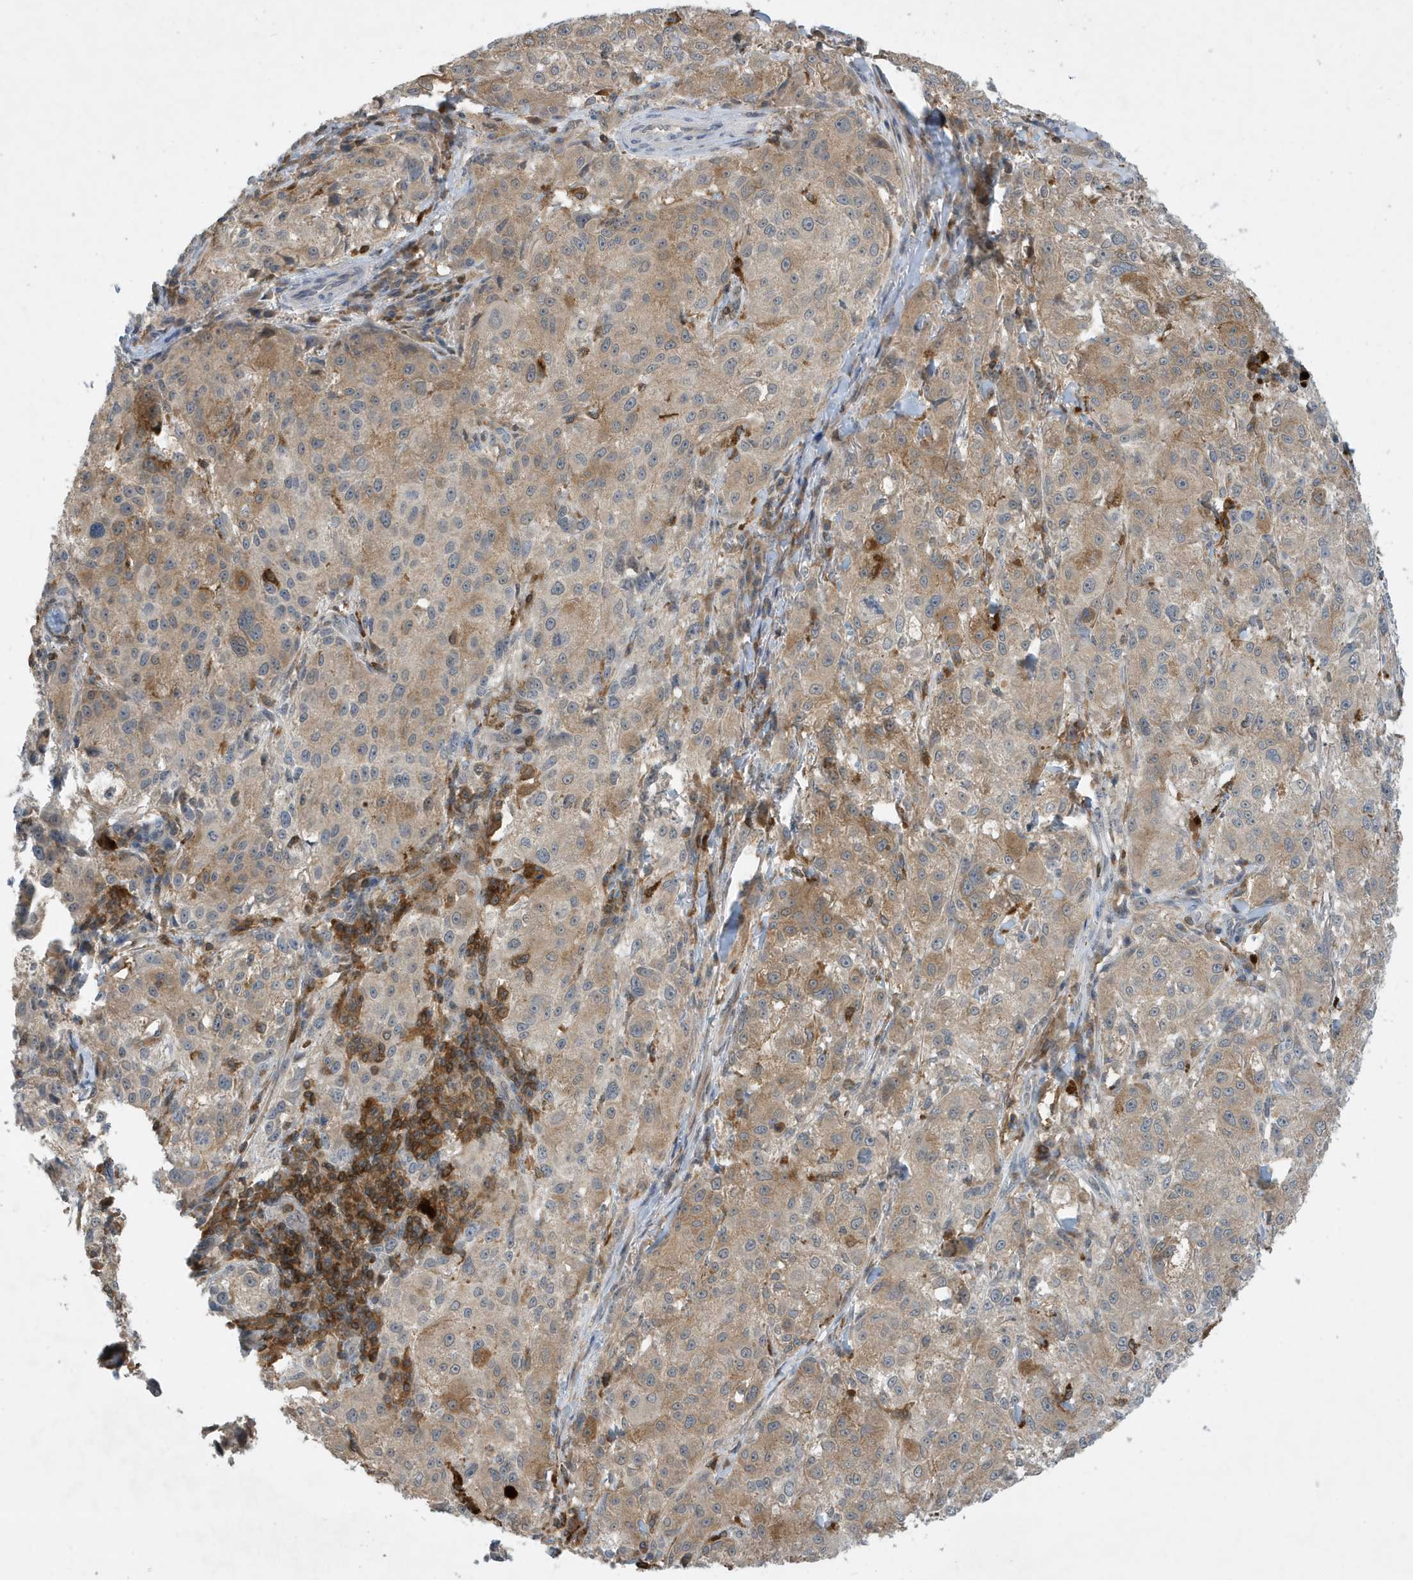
{"staining": {"intensity": "weak", "quantity": ">75%", "location": "cytoplasmic/membranous"}, "tissue": "melanoma", "cell_type": "Tumor cells", "image_type": "cancer", "snomed": [{"axis": "morphology", "description": "Necrosis, NOS"}, {"axis": "morphology", "description": "Malignant melanoma, NOS"}, {"axis": "topography", "description": "Skin"}], "caption": "Melanoma was stained to show a protein in brown. There is low levels of weak cytoplasmic/membranous positivity in approximately >75% of tumor cells.", "gene": "NSUN3", "patient": {"sex": "female", "age": 87}}